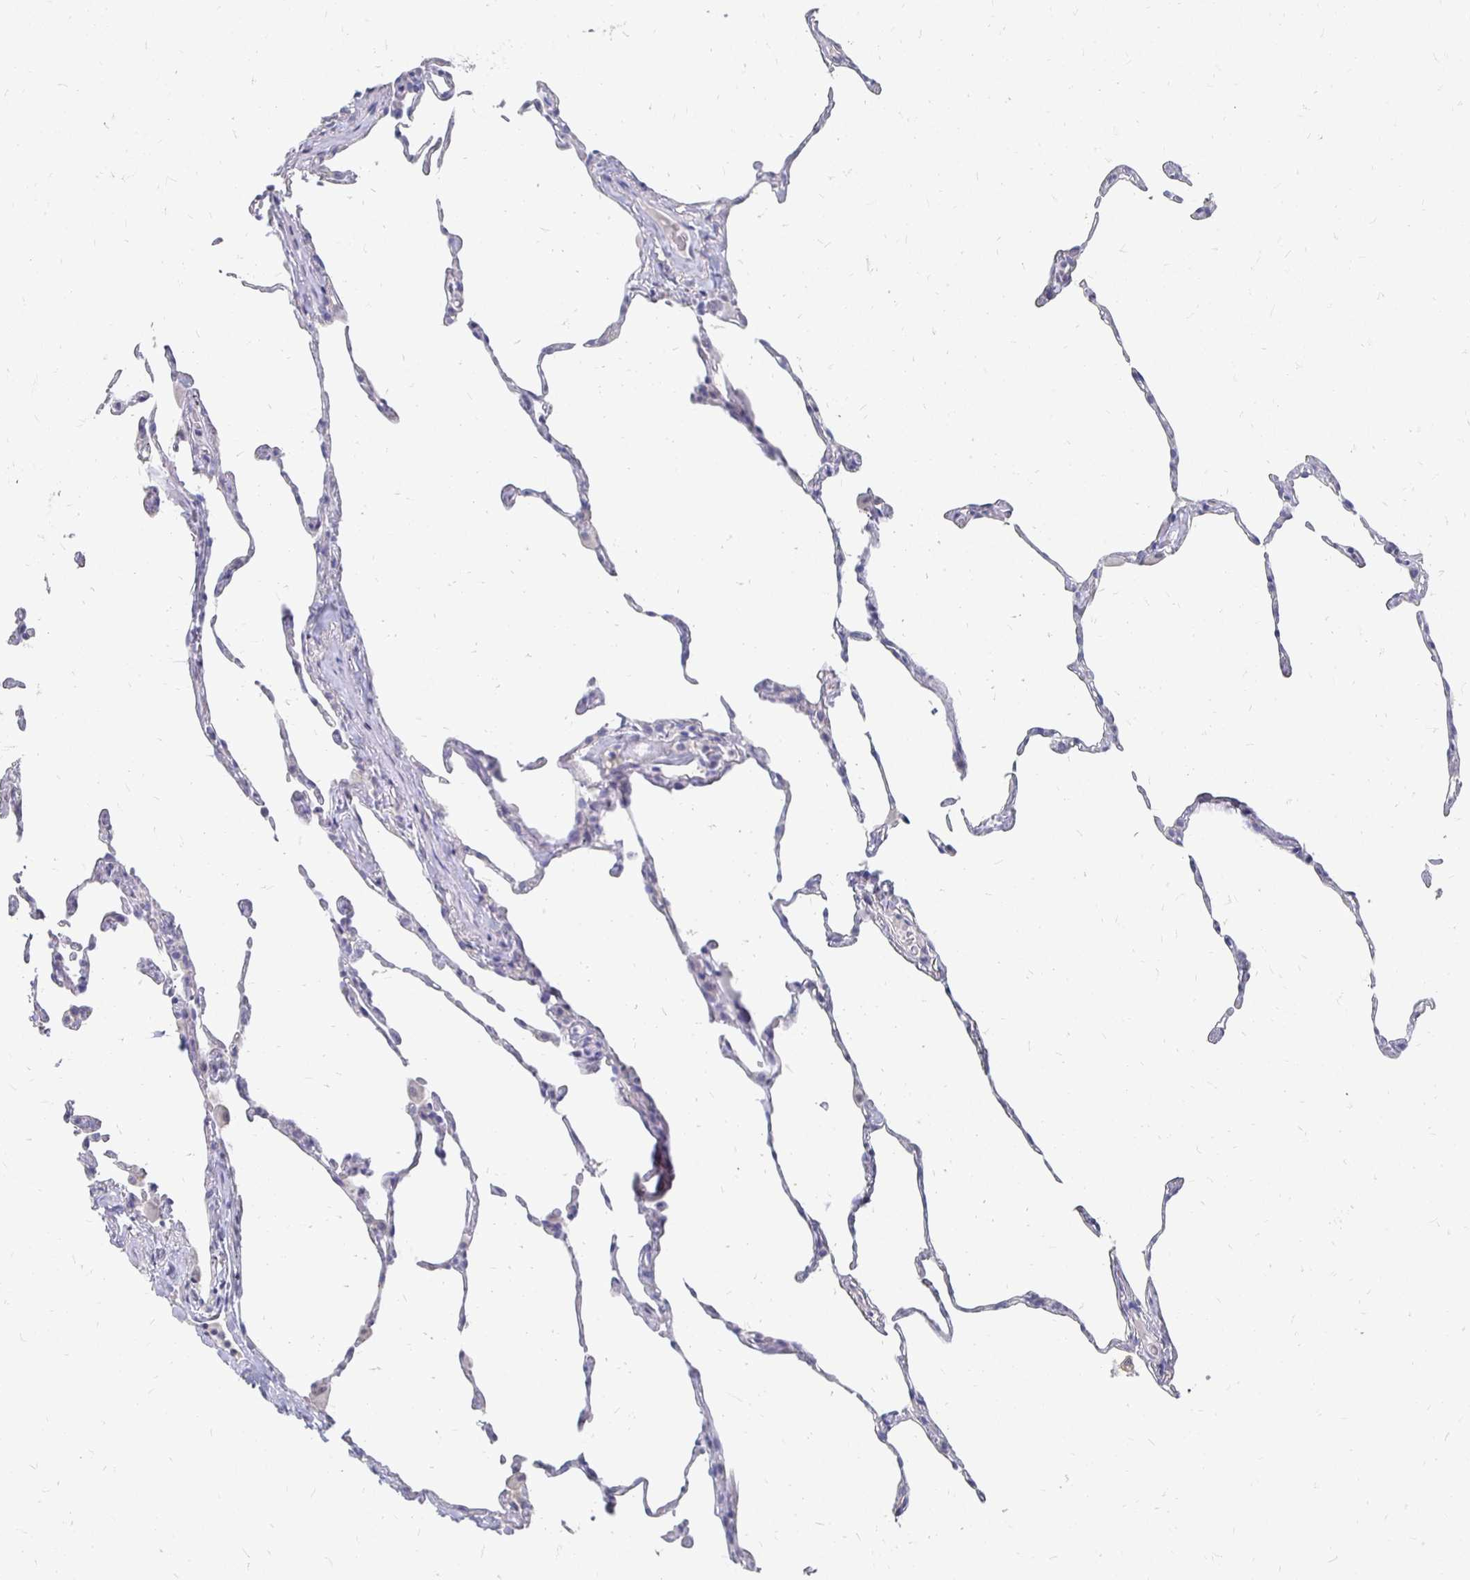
{"staining": {"intensity": "negative", "quantity": "none", "location": "none"}, "tissue": "lung", "cell_type": "Alveolar cells", "image_type": "normal", "snomed": [{"axis": "morphology", "description": "Normal tissue, NOS"}, {"axis": "topography", "description": "Lung"}], "caption": "High magnification brightfield microscopy of benign lung stained with DAB (3,3'-diaminobenzidine) (brown) and counterstained with hematoxylin (blue): alveolar cells show no significant staining.", "gene": "FKRP", "patient": {"sex": "female", "age": 57}}